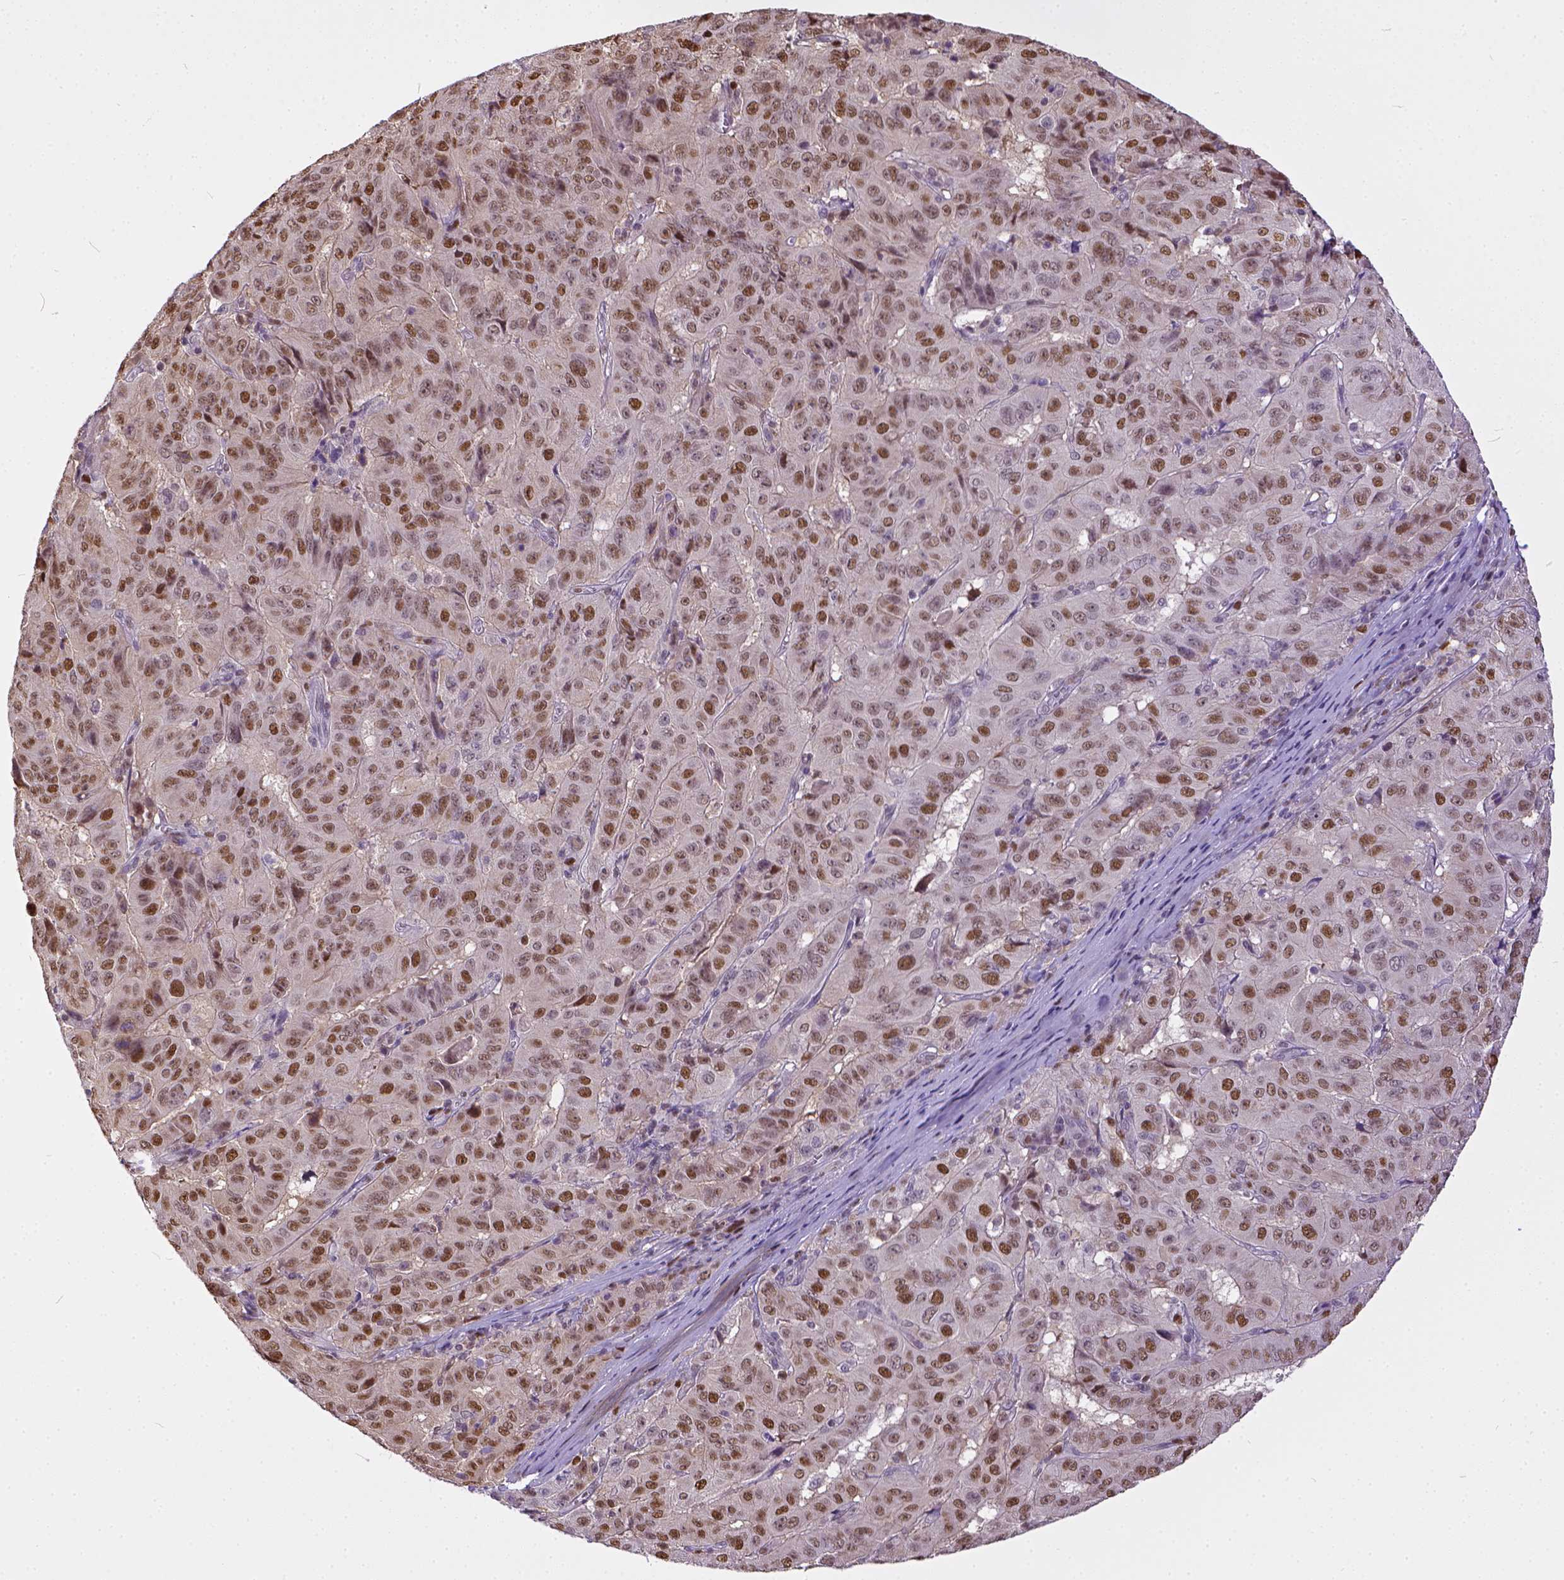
{"staining": {"intensity": "moderate", "quantity": ">75%", "location": "nuclear"}, "tissue": "pancreatic cancer", "cell_type": "Tumor cells", "image_type": "cancer", "snomed": [{"axis": "morphology", "description": "Adenocarcinoma, NOS"}, {"axis": "topography", "description": "Pancreas"}], "caption": "Pancreatic adenocarcinoma tissue demonstrates moderate nuclear positivity in about >75% of tumor cells (IHC, brightfield microscopy, high magnification).", "gene": "ERCC1", "patient": {"sex": "male", "age": 63}}